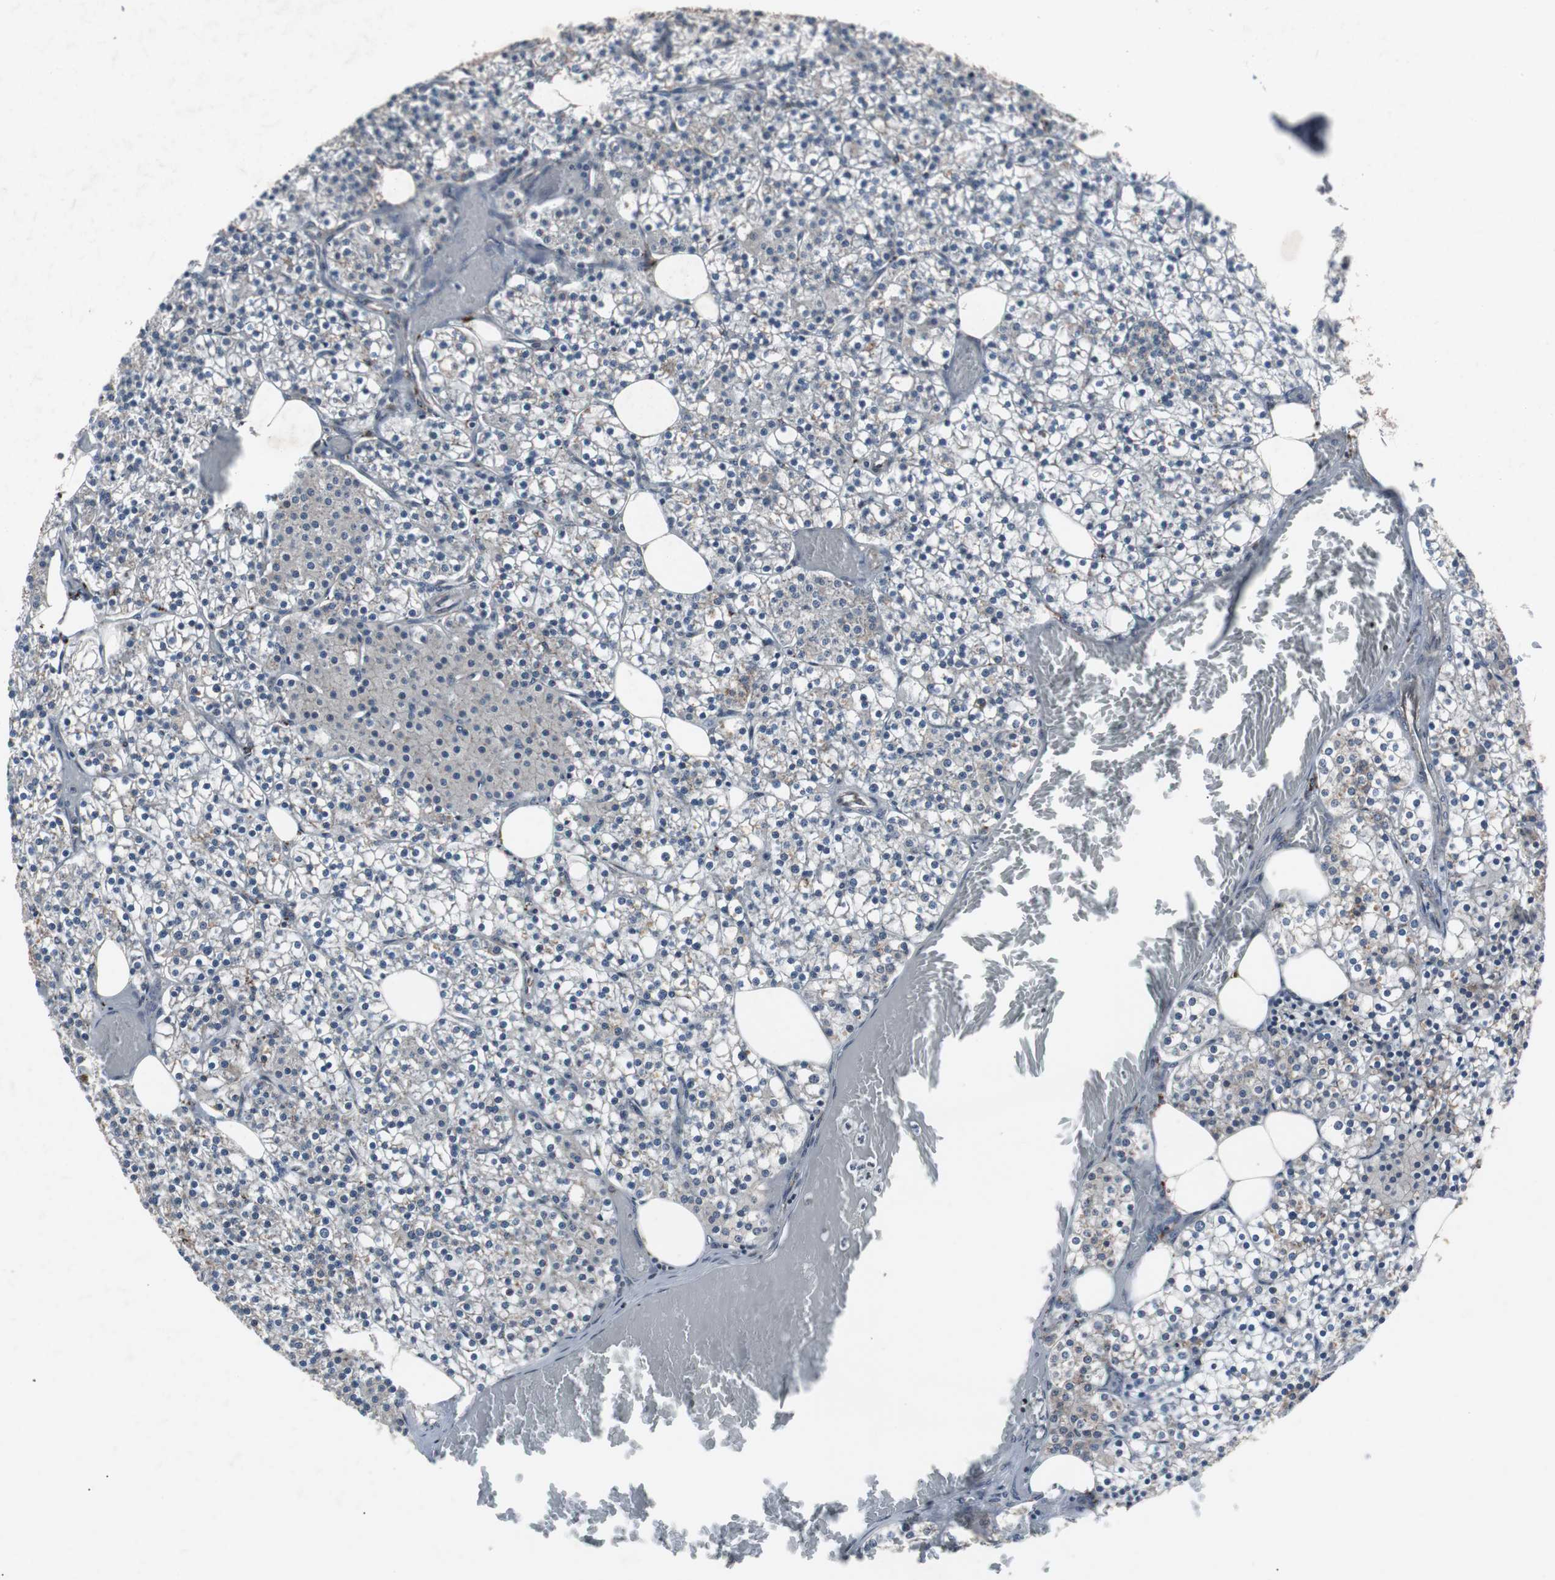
{"staining": {"intensity": "strong", "quantity": ">75%", "location": "cytoplasmic/membranous"}, "tissue": "parathyroid gland", "cell_type": "Glandular cells", "image_type": "normal", "snomed": [{"axis": "morphology", "description": "Normal tissue, NOS"}, {"axis": "topography", "description": "Parathyroid gland"}], "caption": "Protein staining of normal parathyroid gland exhibits strong cytoplasmic/membranous positivity in approximately >75% of glandular cells.", "gene": "USP10", "patient": {"sex": "female", "age": 63}}